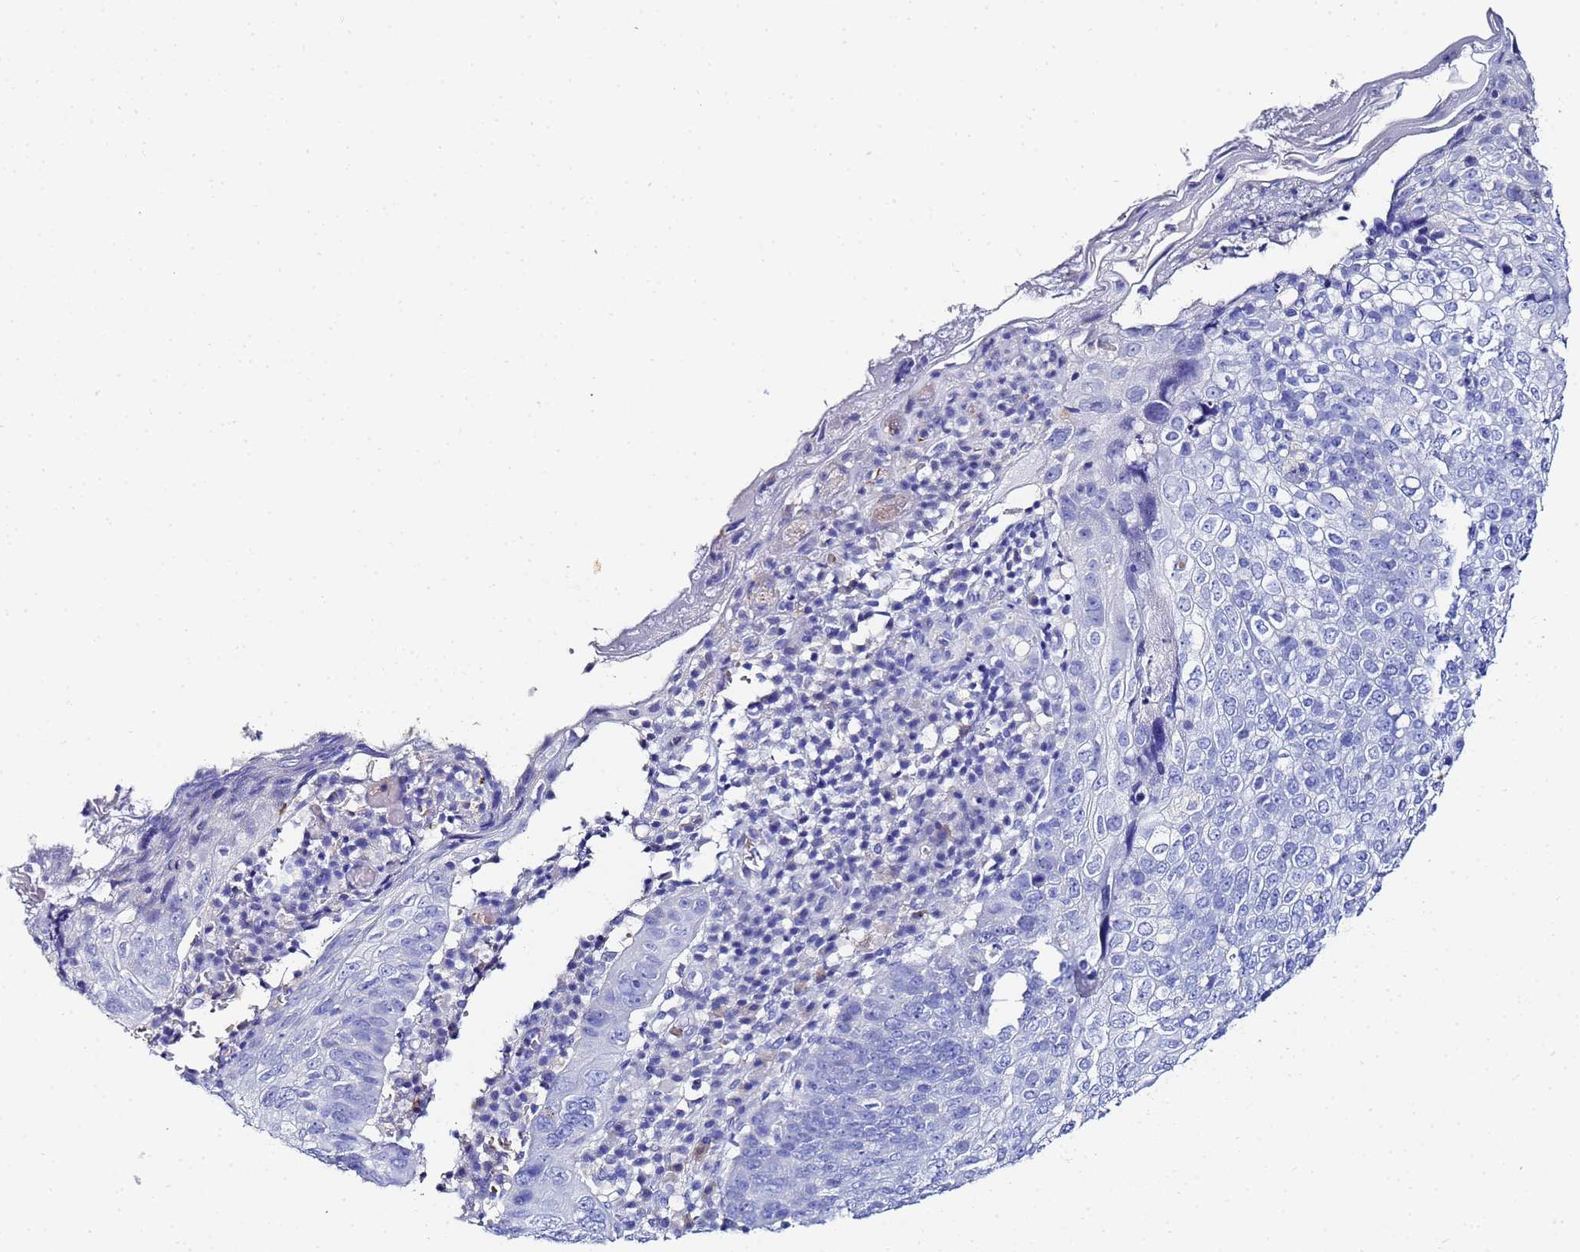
{"staining": {"intensity": "negative", "quantity": "none", "location": "none"}, "tissue": "skin cancer", "cell_type": "Tumor cells", "image_type": "cancer", "snomed": [{"axis": "morphology", "description": "Squamous cell carcinoma, NOS"}, {"axis": "topography", "description": "Skin"}], "caption": "The IHC histopathology image has no significant positivity in tumor cells of skin cancer (squamous cell carcinoma) tissue.", "gene": "ZNF26", "patient": {"sex": "male", "age": 71}}